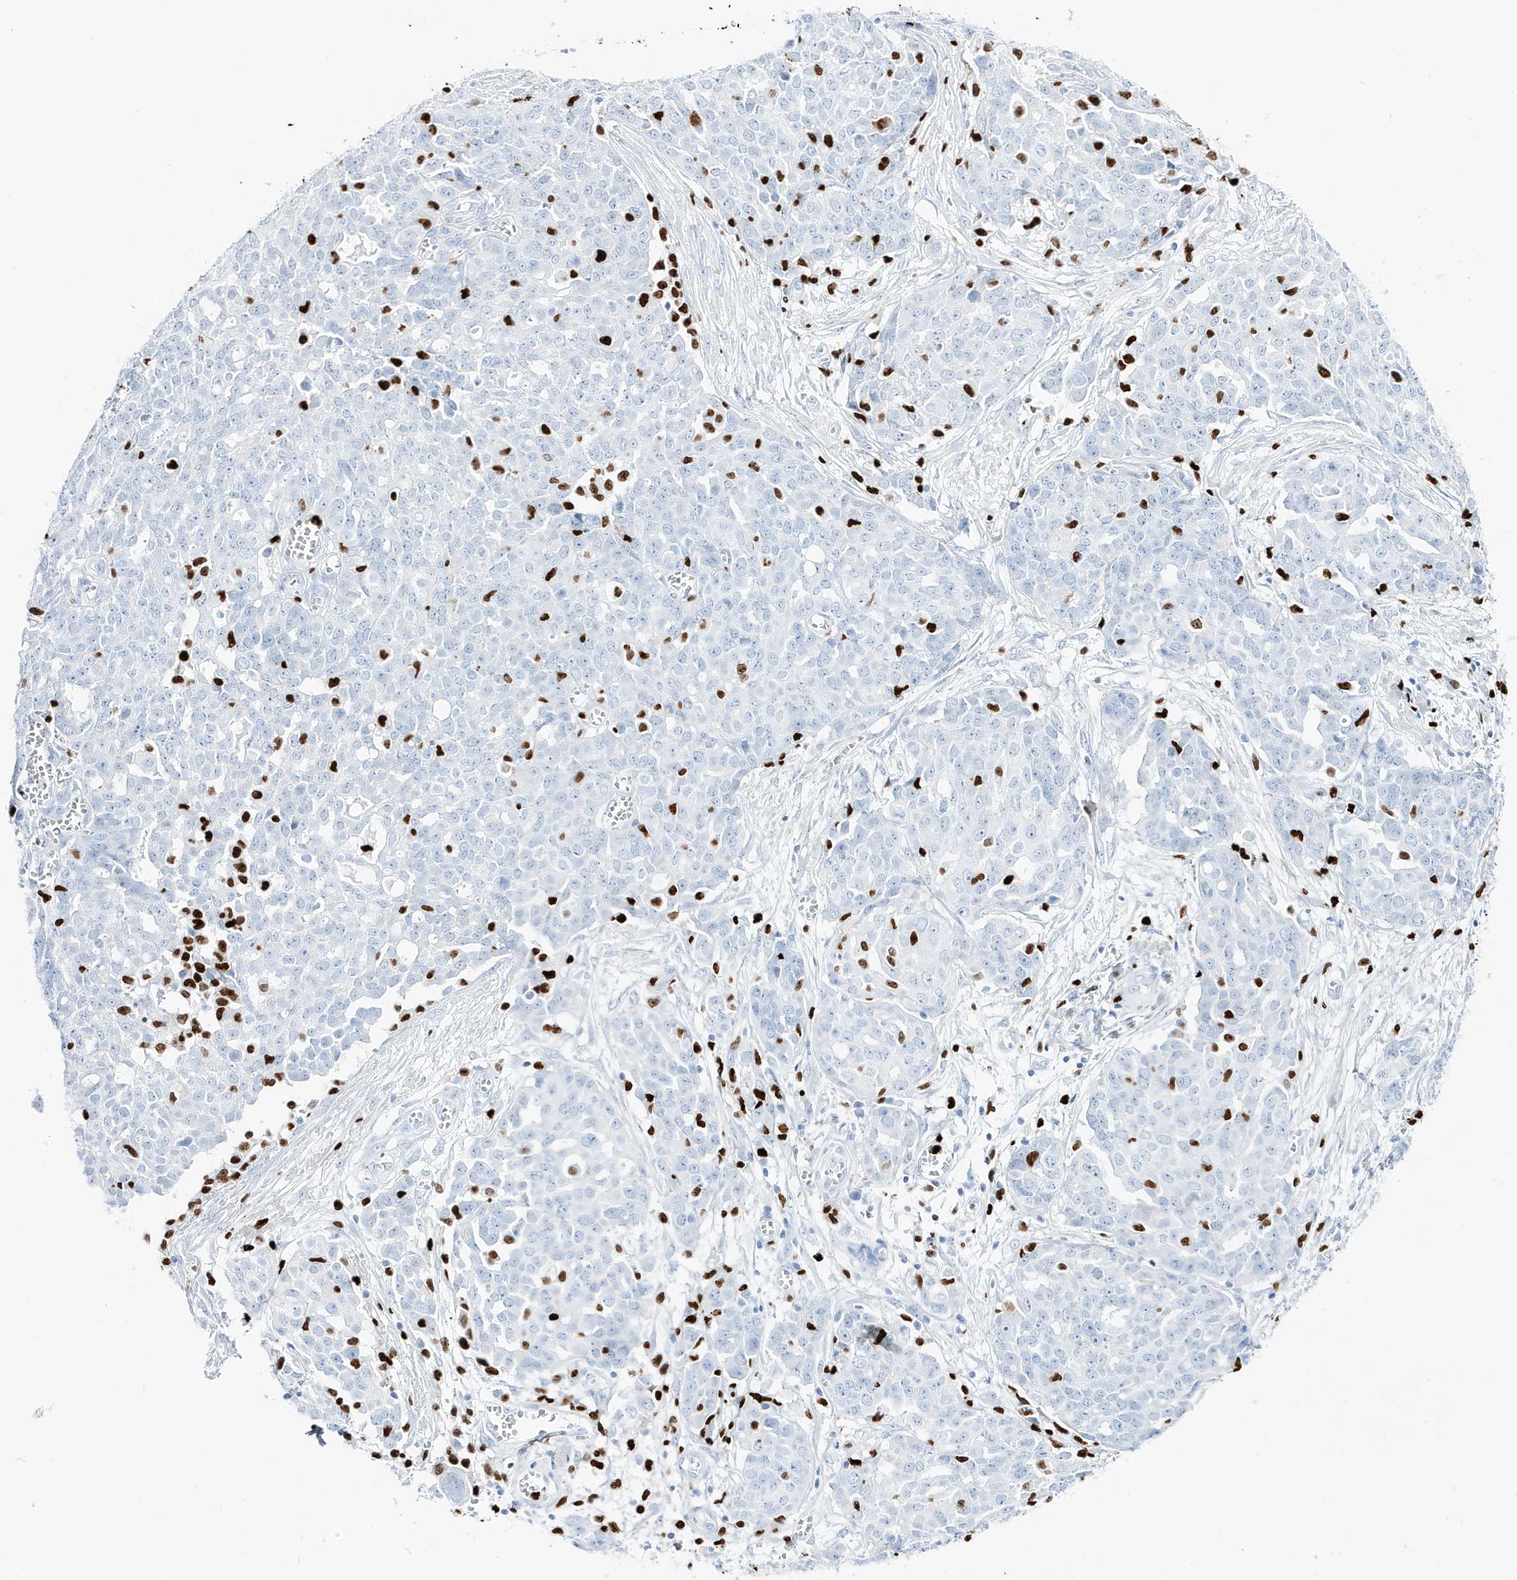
{"staining": {"intensity": "negative", "quantity": "none", "location": "none"}, "tissue": "ovarian cancer", "cell_type": "Tumor cells", "image_type": "cancer", "snomed": [{"axis": "morphology", "description": "Cystadenocarcinoma, serous, NOS"}, {"axis": "topography", "description": "Soft tissue"}, {"axis": "topography", "description": "Ovary"}], "caption": "The histopathology image shows no staining of tumor cells in ovarian cancer (serous cystadenocarcinoma). The staining was performed using DAB (3,3'-diaminobenzidine) to visualize the protein expression in brown, while the nuclei were stained in blue with hematoxylin (Magnification: 20x).", "gene": "MNDA", "patient": {"sex": "female", "age": 57}}